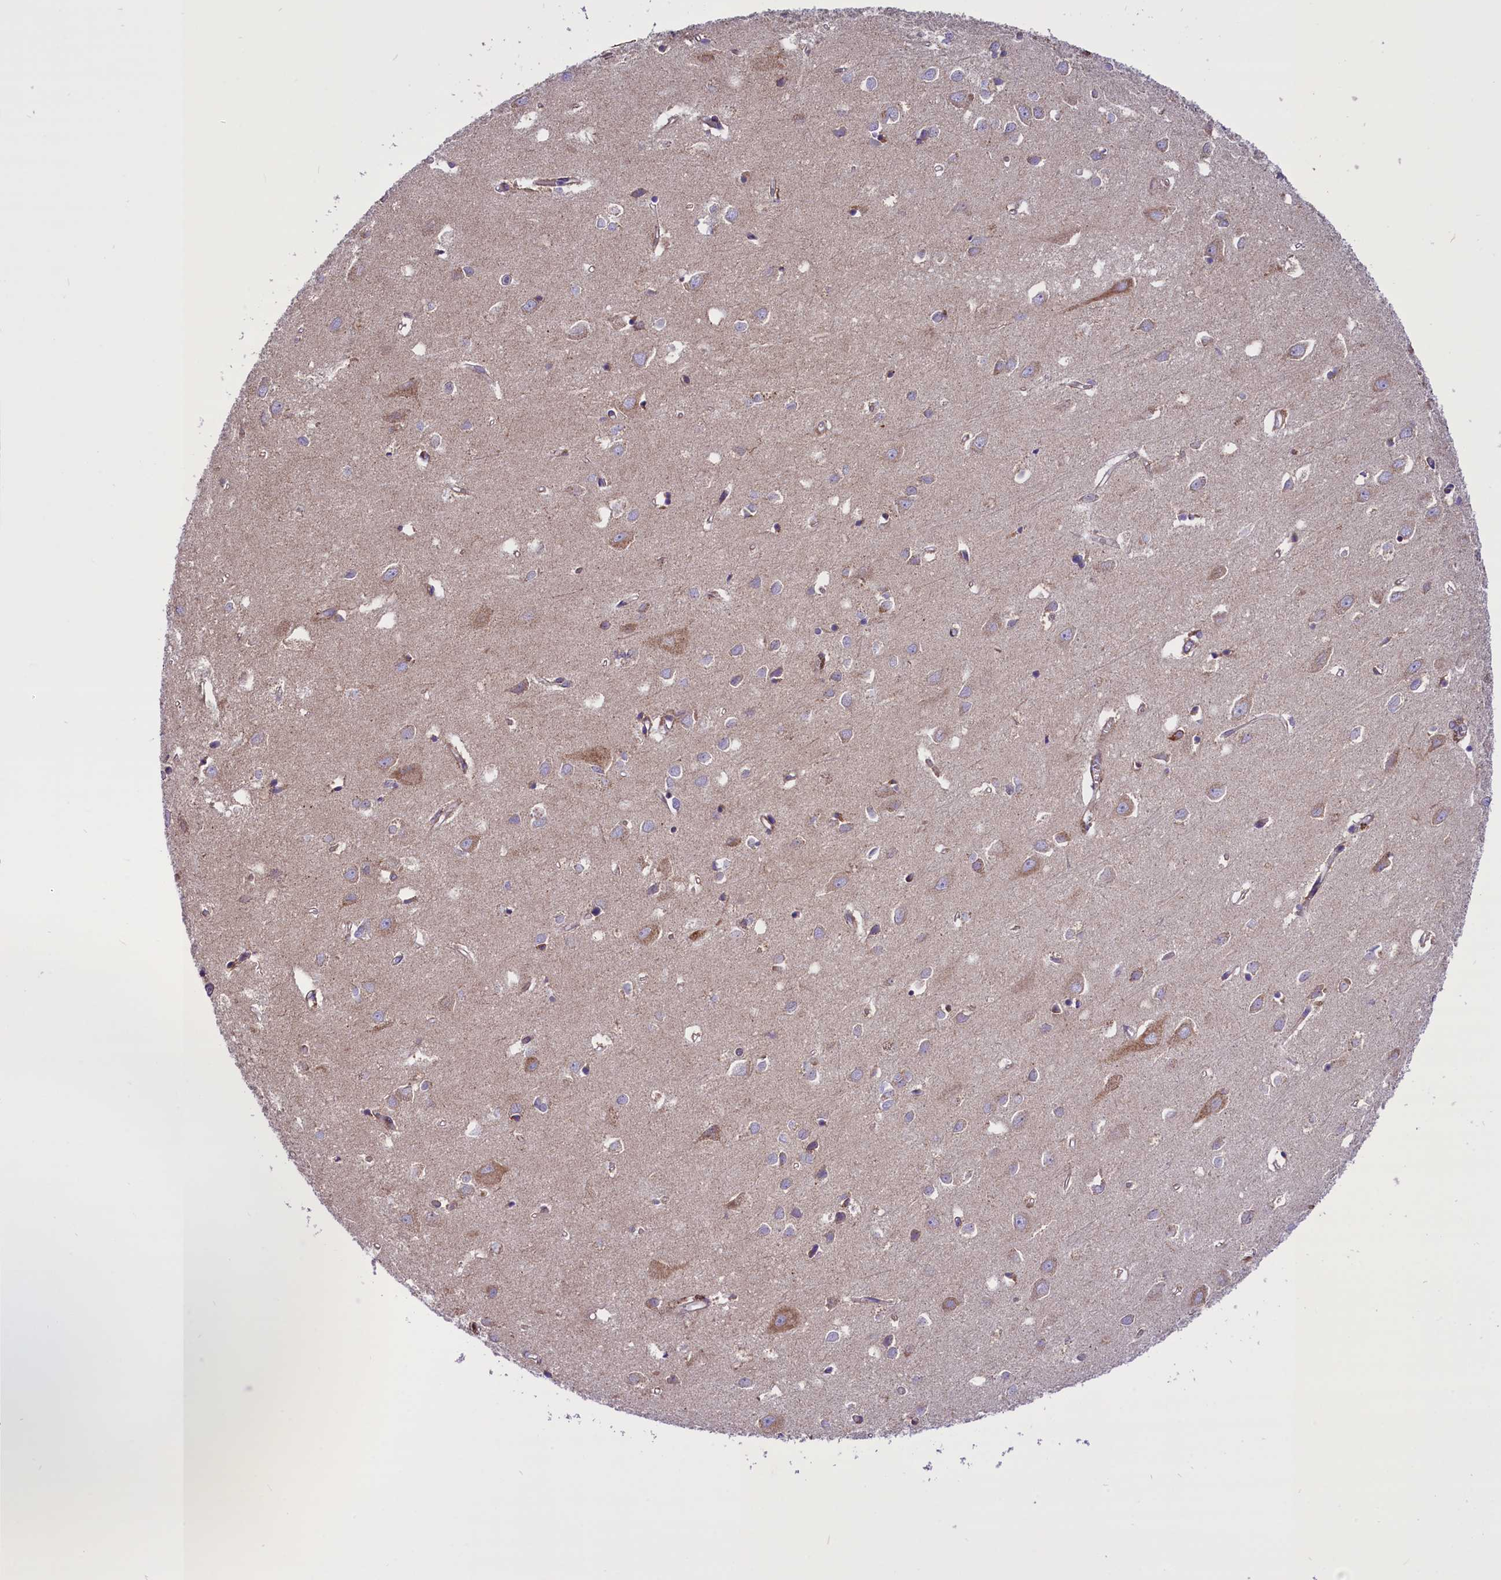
{"staining": {"intensity": "weak", "quantity": ">75%", "location": "cytoplasmic/membranous"}, "tissue": "cerebral cortex", "cell_type": "Endothelial cells", "image_type": "normal", "snomed": [{"axis": "morphology", "description": "Normal tissue, NOS"}, {"axis": "topography", "description": "Cerebral cortex"}], "caption": "Protein staining of normal cerebral cortex reveals weak cytoplasmic/membranous staining in approximately >75% of endothelial cells.", "gene": "PTPRU", "patient": {"sex": "female", "age": 64}}